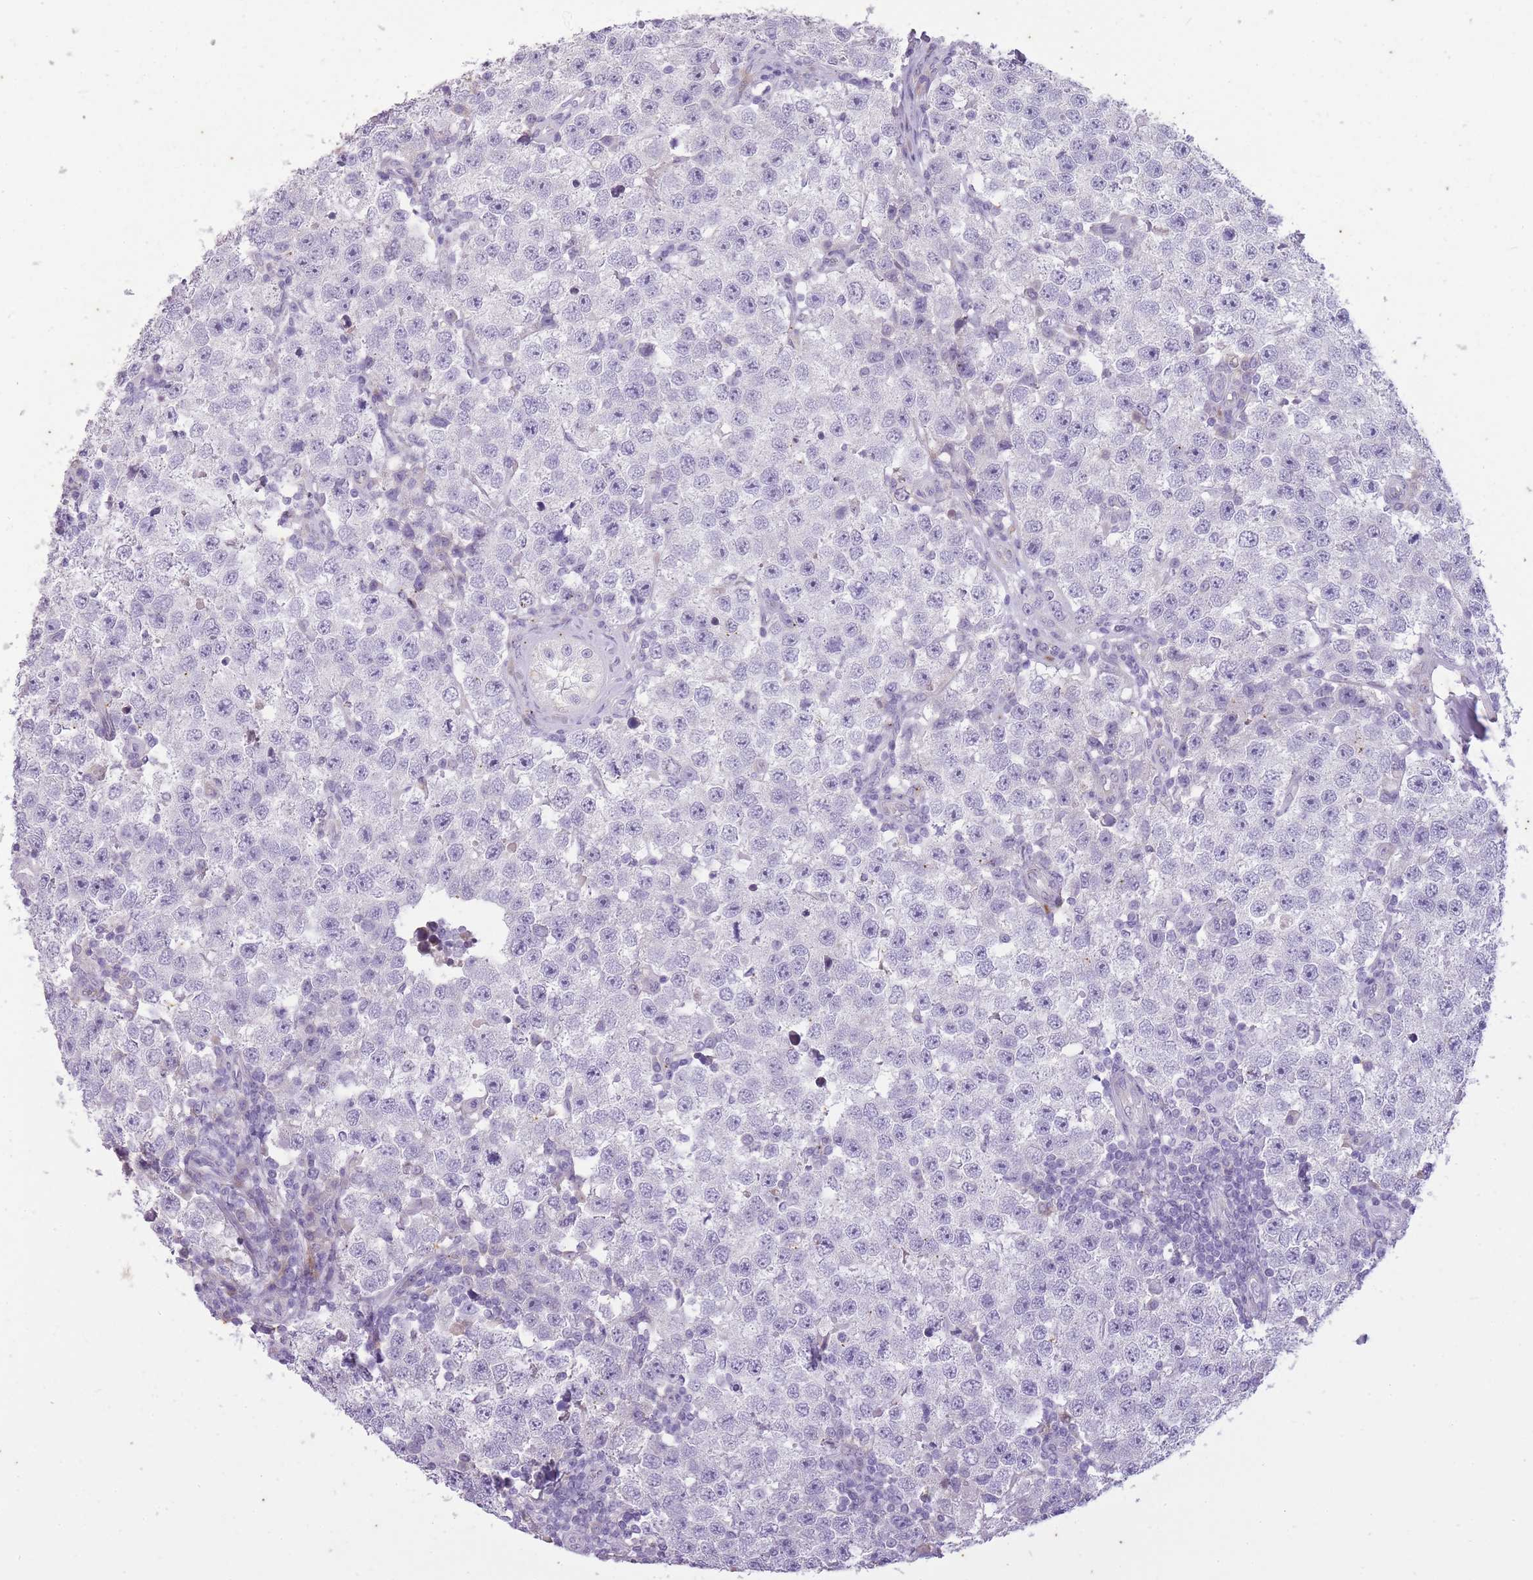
{"staining": {"intensity": "negative", "quantity": "none", "location": "none"}, "tissue": "testis cancer", "cell_type": "Tumor cells", "image_type": "cancer", "snomed": [{"axis": "morphology", "description": "Seminoma, NOS"}, {"axis": "topography", "description": "Testis"}], "caption": "There is no significant staining in tumor cells of testis cancer (seminoma).", "gene": "CNTNAP3", "patient": {"sex": "male", "age": 34}}